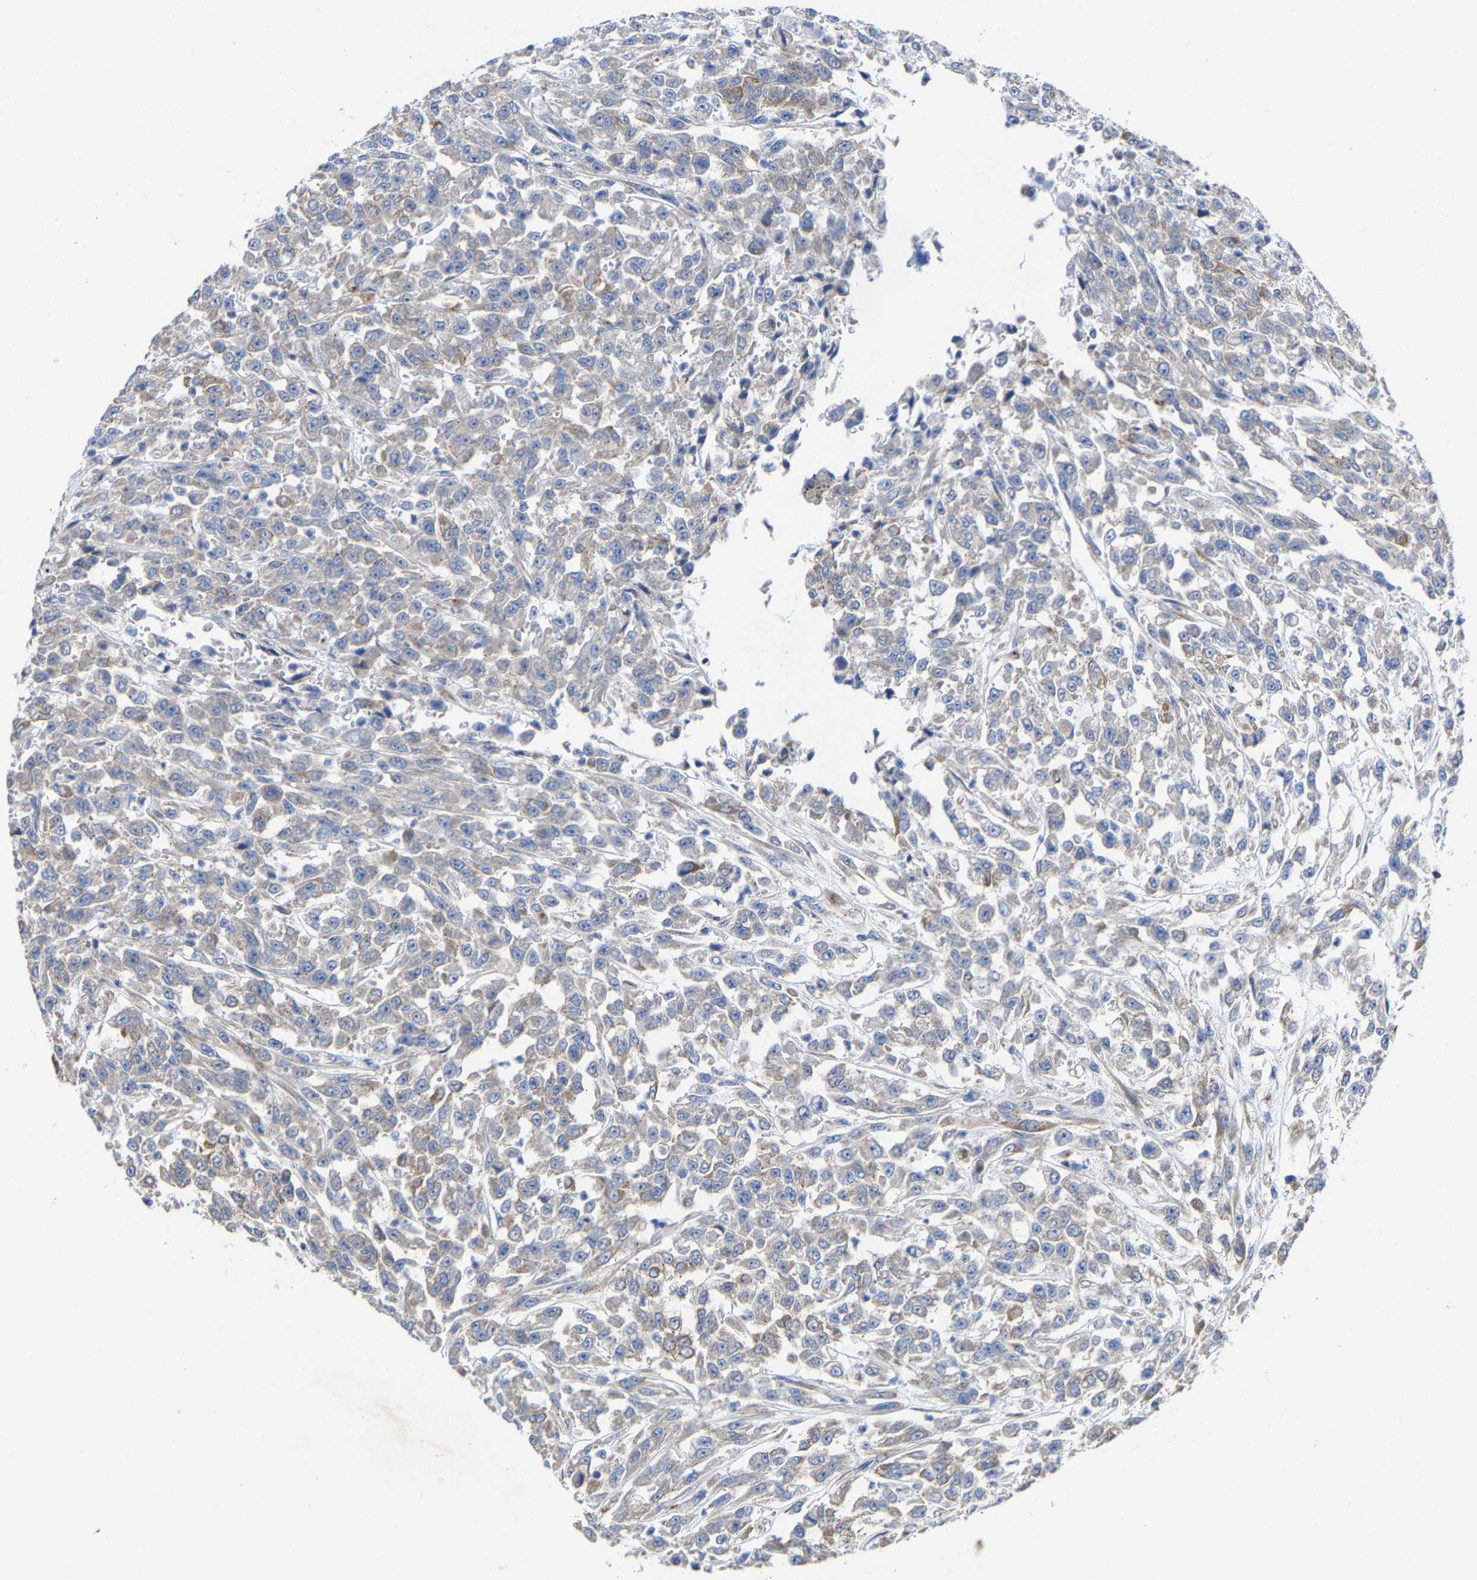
{"staining": {"intensity": "weak", "quantity": "25%-75%", "location": "cytoplasmic/membranous"}, "tissue": "urothelial cancer", "cell_type": "Tumor cells", "image_type": "cancer", "snomed": [{"axis": "morphology", "description": "Urothelial carcinoma, High grade"}, {"axis": "topography", "description": "Urinary bladder"}], "caption": "Urothelial cancer stained with IHC reveals weak cytoplasmic/membranous positivity in approximately 25%-75% of tumor cells.", "gene": "PPP1R15A", "patient": {"sex": "male", "age": 46}}